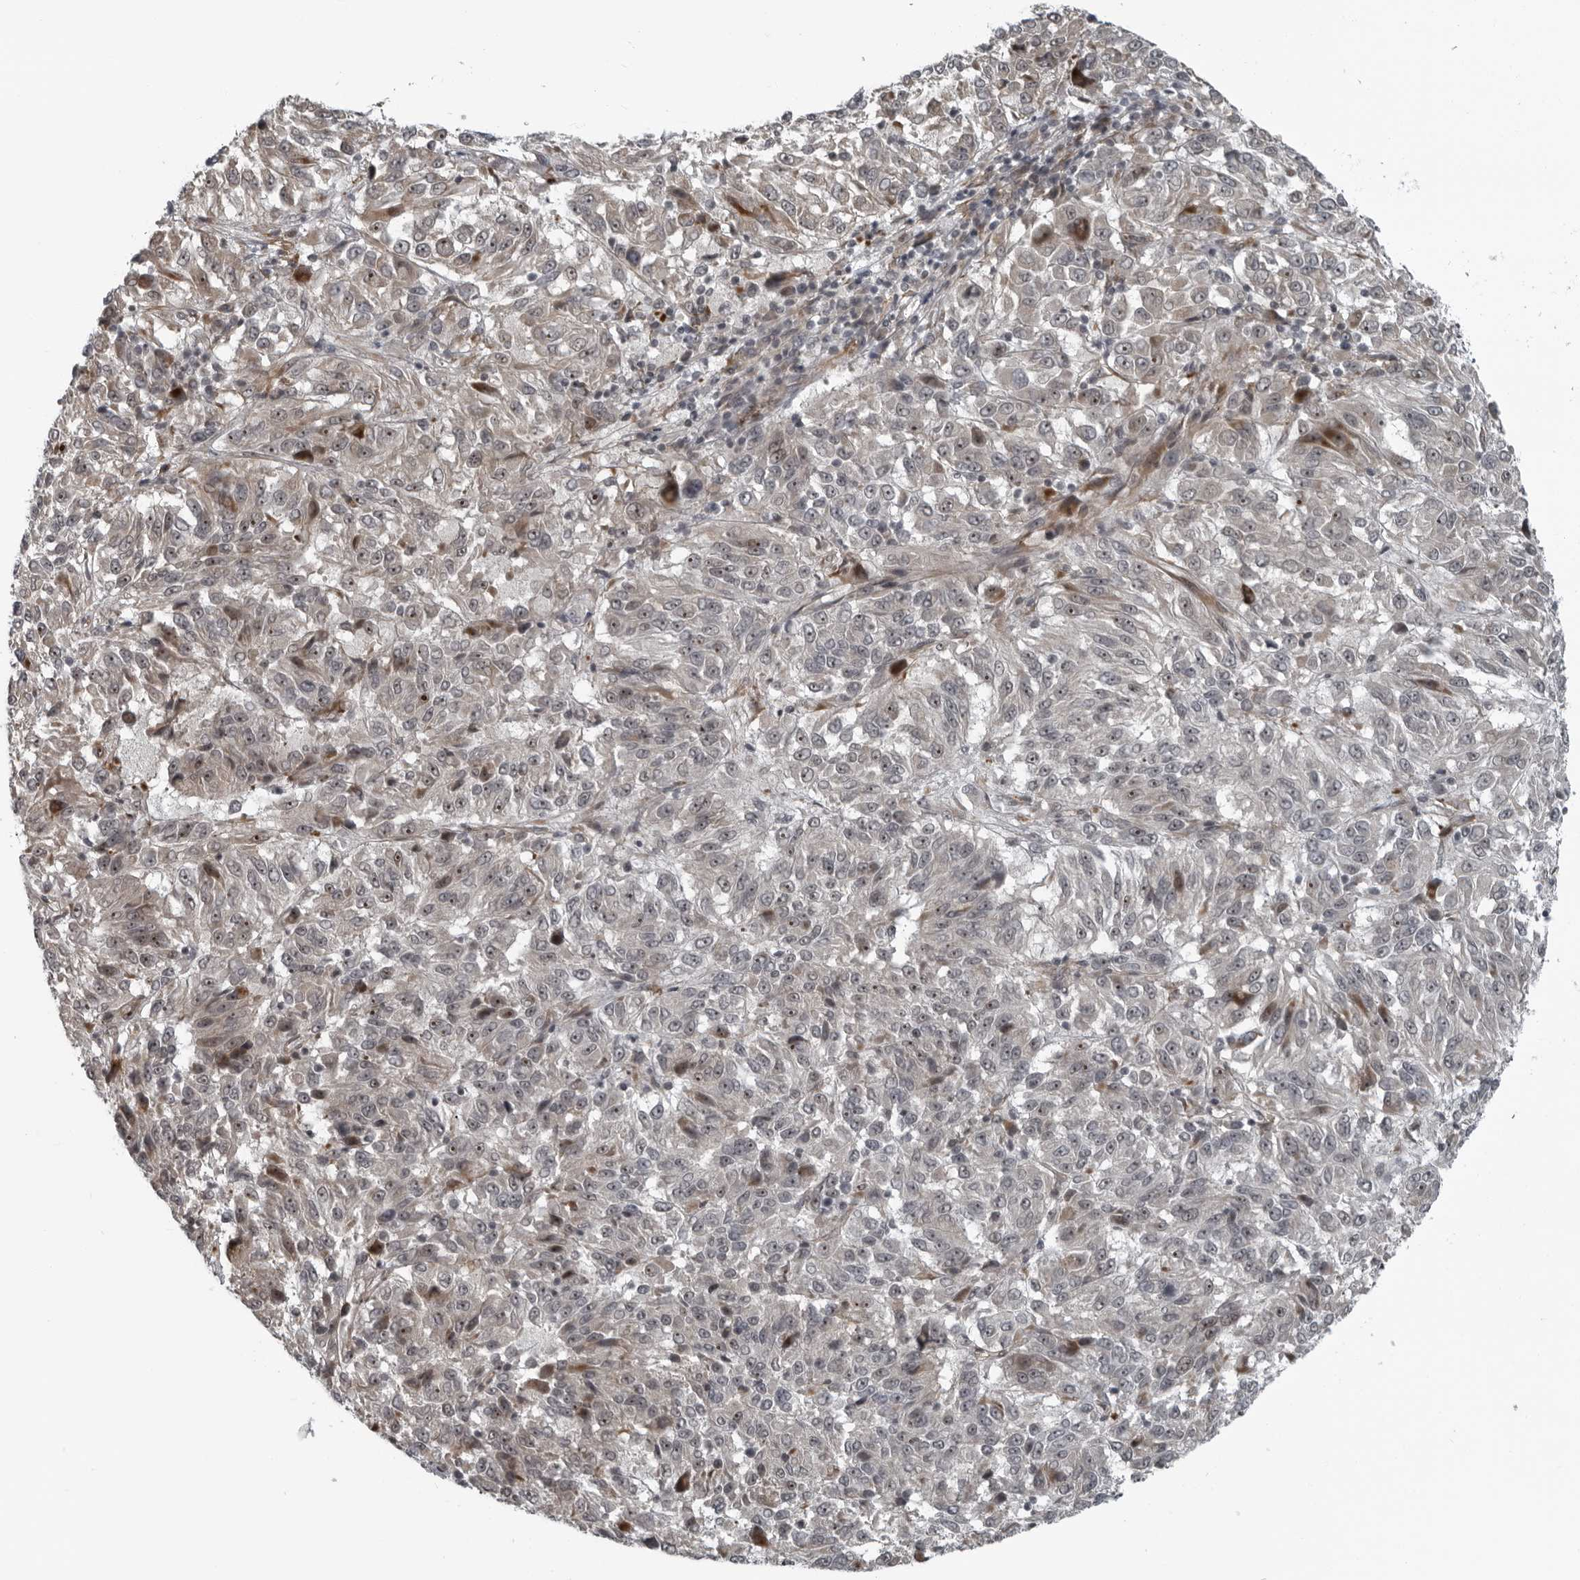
{"staining": {"intensity": "moderate", "quantity": "25%-75%", "location": "nuclear"}, "tissue": "melanoma", "cell_type": "Tumor cells", "image_type": "cancer", "snomed": [{"axis": "morphology", "description": "Malignant melanoma, Metastatic site"}, {"axis": "topography", "description": "Lung"}], "caption": "Immunohistochemical staining of human malignant melanoma (metastatic site) displays medium levels of moderate nuclear positivity in approximately 25%-75% of tumor cells.", "gene": "FAM102B", "patient": {"sex": "male", "age": 64}}